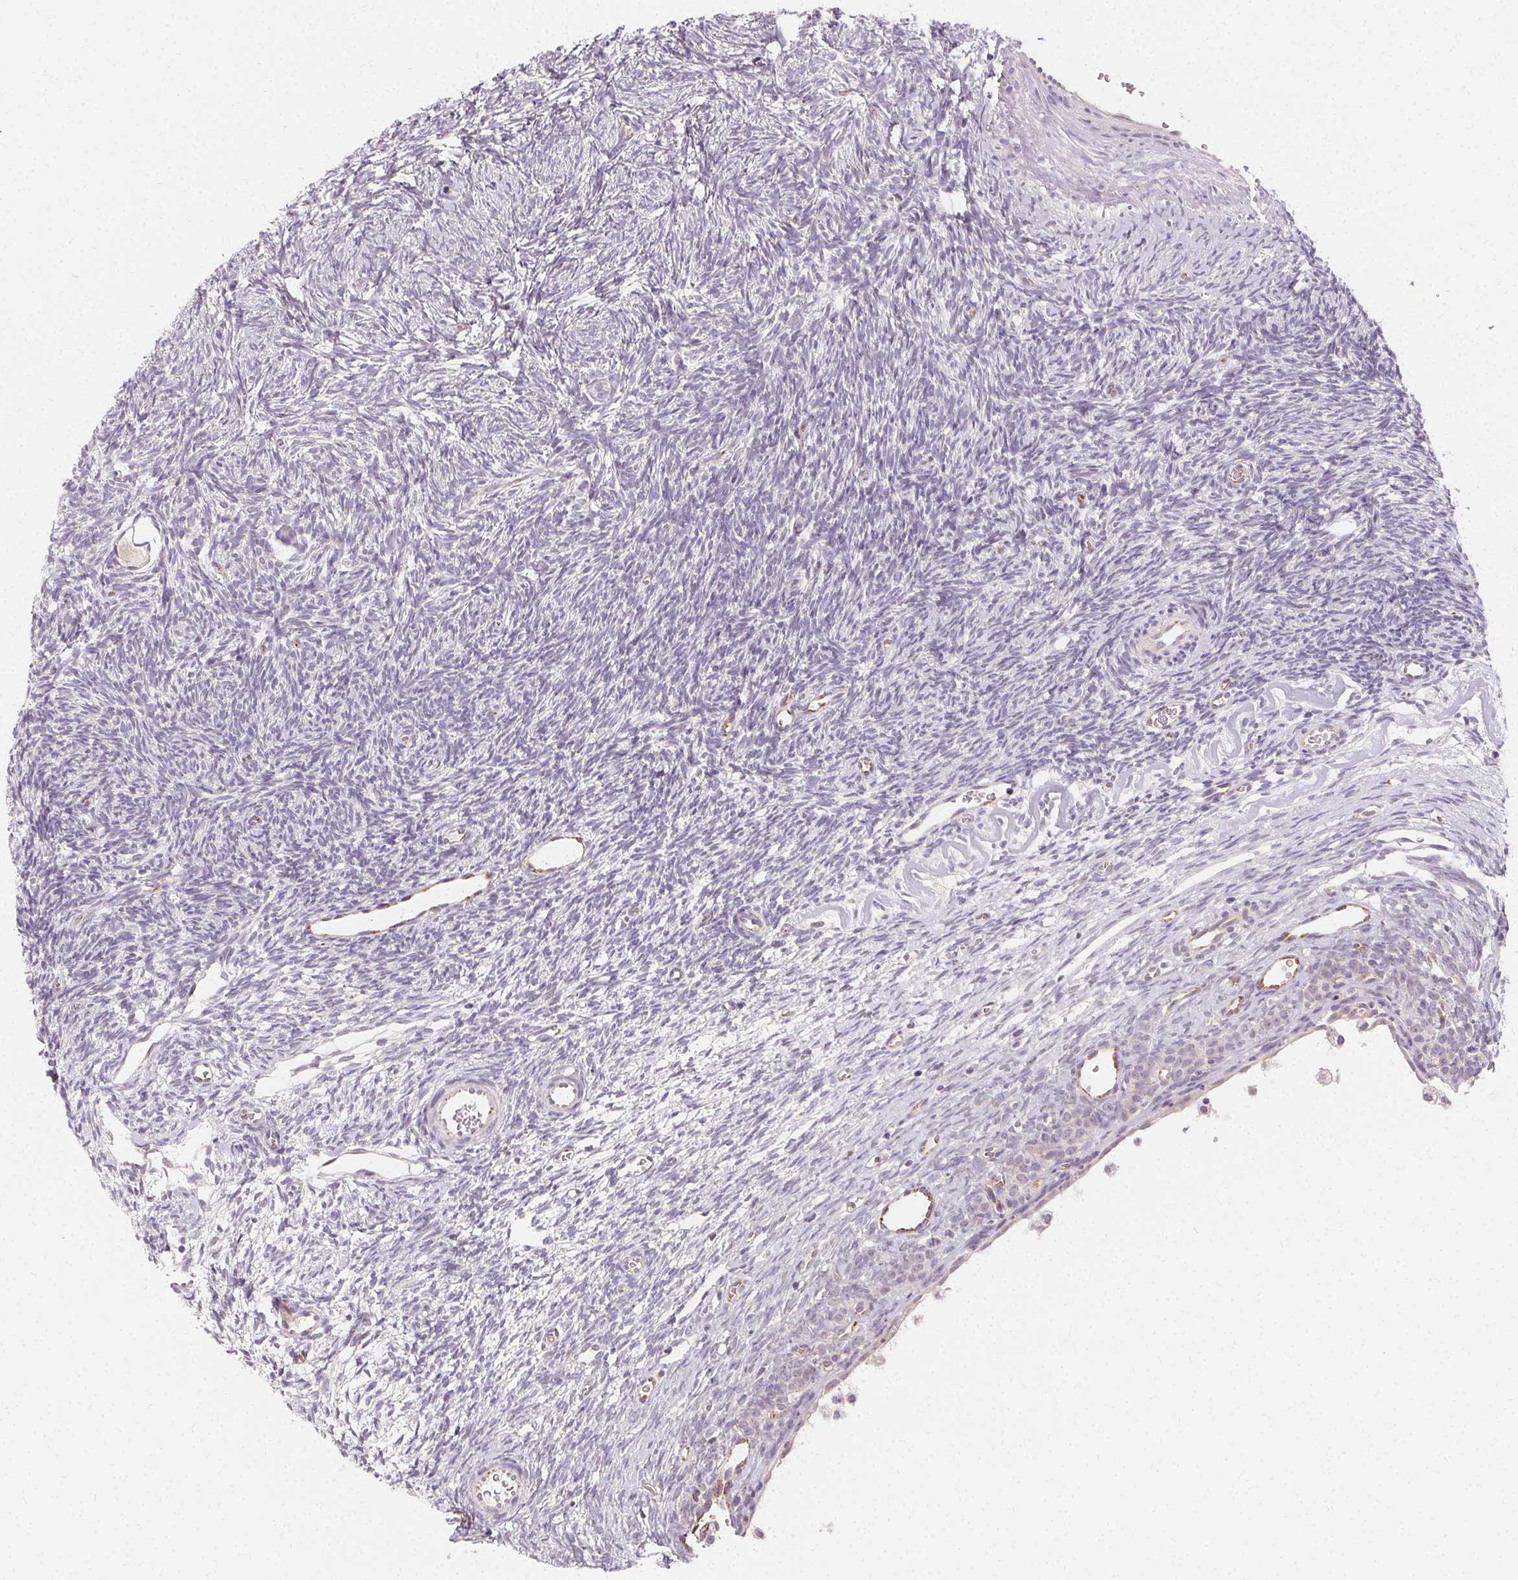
{"staining": {"intensity": "negative", "quantity": "none", "location": "none"}, "tissue": "ovary", "cell_type": "Follicle cells", "image_type": "normal", "snomed": [{"axis": "morphology", "description": "Normal tissue, NOS"}, {"axis": "topography", "description": "Ovary"}], "caption": "IHC micrograph of unremarkable ovary: human ovary stained with DAB (3,3'-diaminobenzidine) reveals no significant protein staining in follicle cells. (Brightfield microscopy of DAB (3,3'-diaminobenzidine) IHC at high magnification).", "gene": "CLCNKA", "patient": {"sex": "female", "age": 34}}